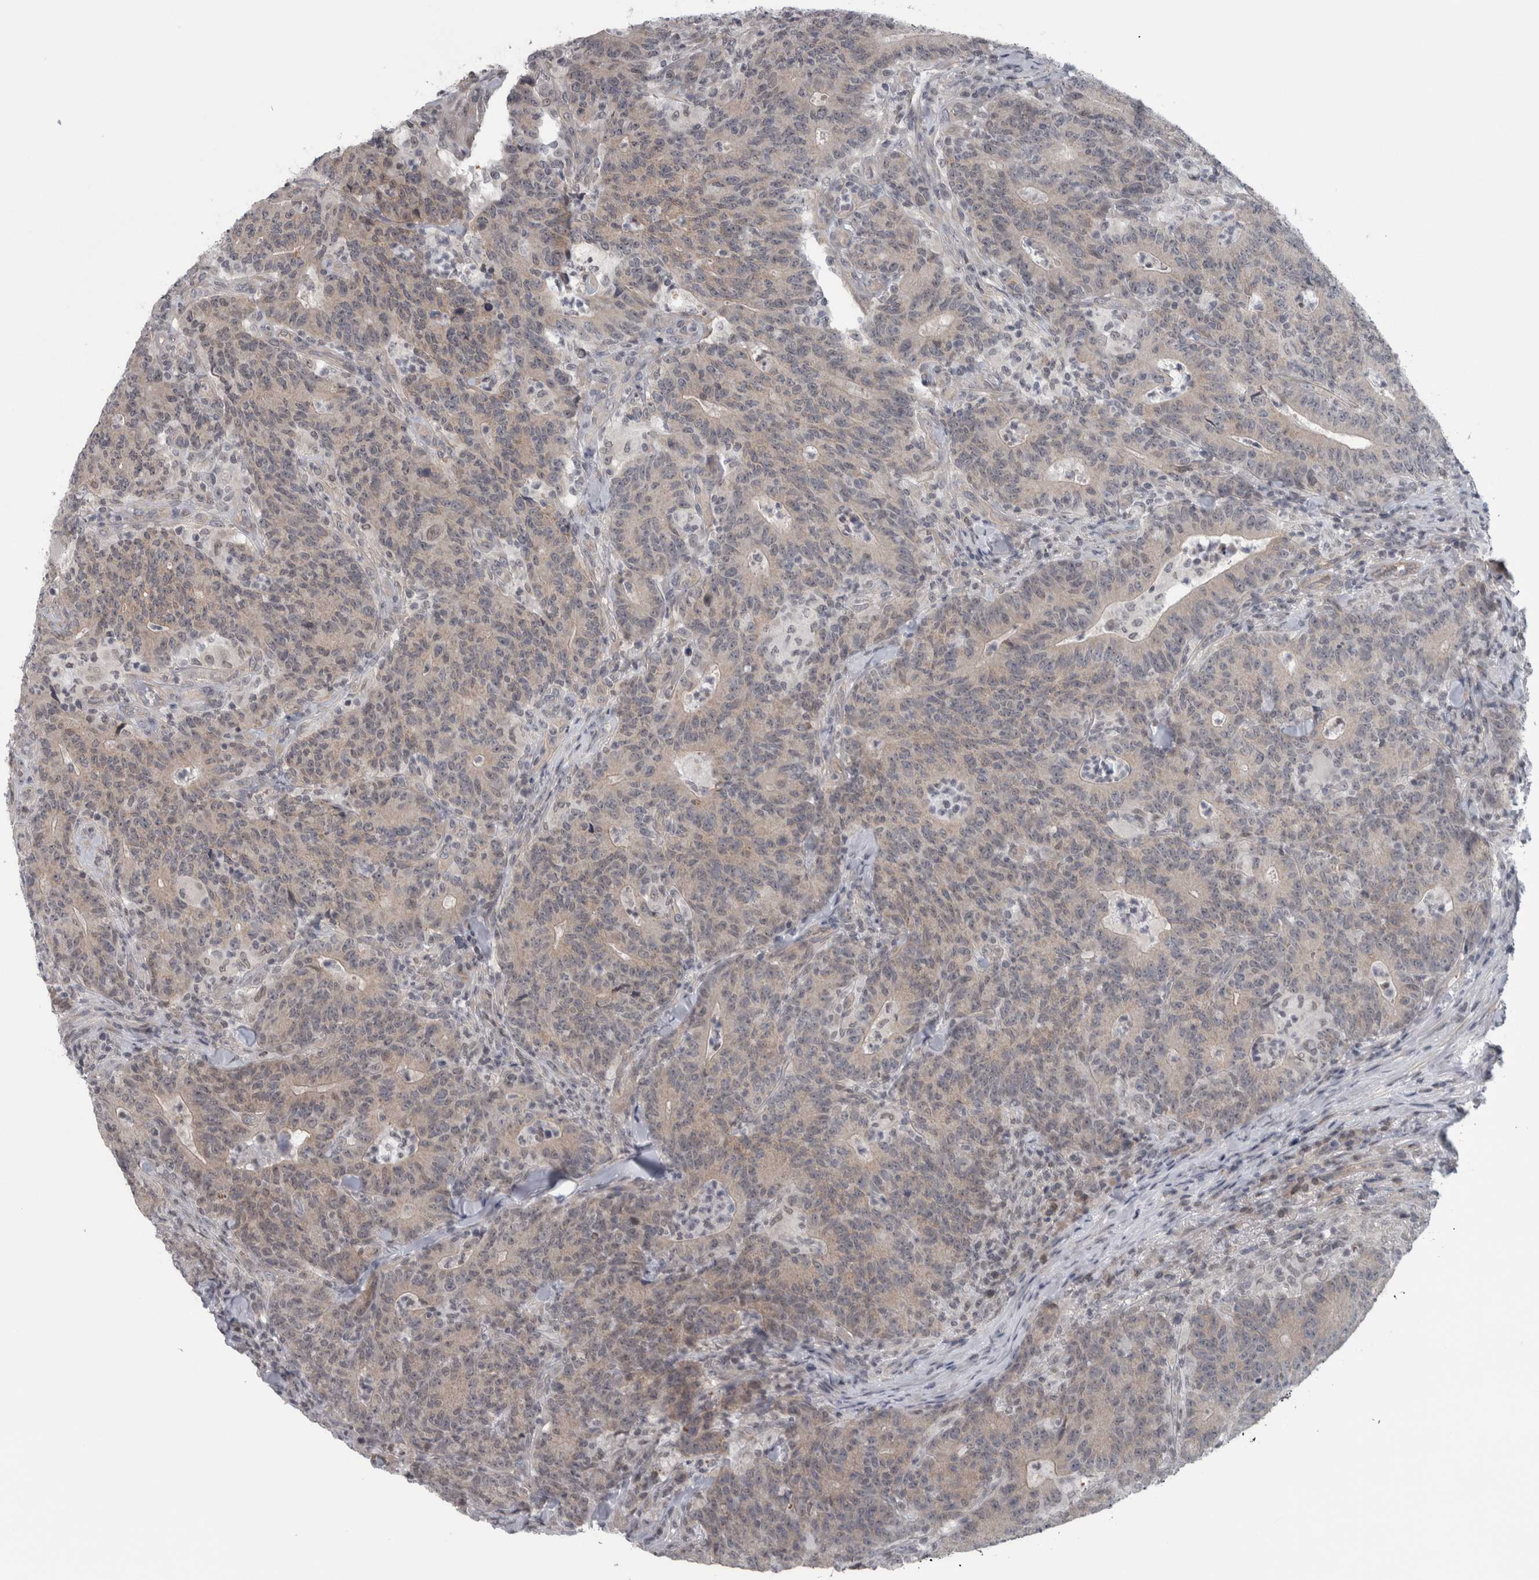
{"staining": {"intensity": "weak", "quantity": ">75%", "location": "cytoplasmic/membranous"}, "tissue": "colorectal cancer", "cell_type": "Tumor cells", "image_type": "cancer", "snomed": [{"axis": "morphology", "description": "Normal tissue, NOS"}, {"axis": "morphology", "description": "Adenocarcinoma, NOS"}, {"axis": "topography", "description": "Colon"}], "caption": "Human adenocarcinoma (colorectal) stained with a protein marker exhibits weak staining in tumor cells.", "gene": "CWC27", "patient": {"sex": "female", "age": 75}}